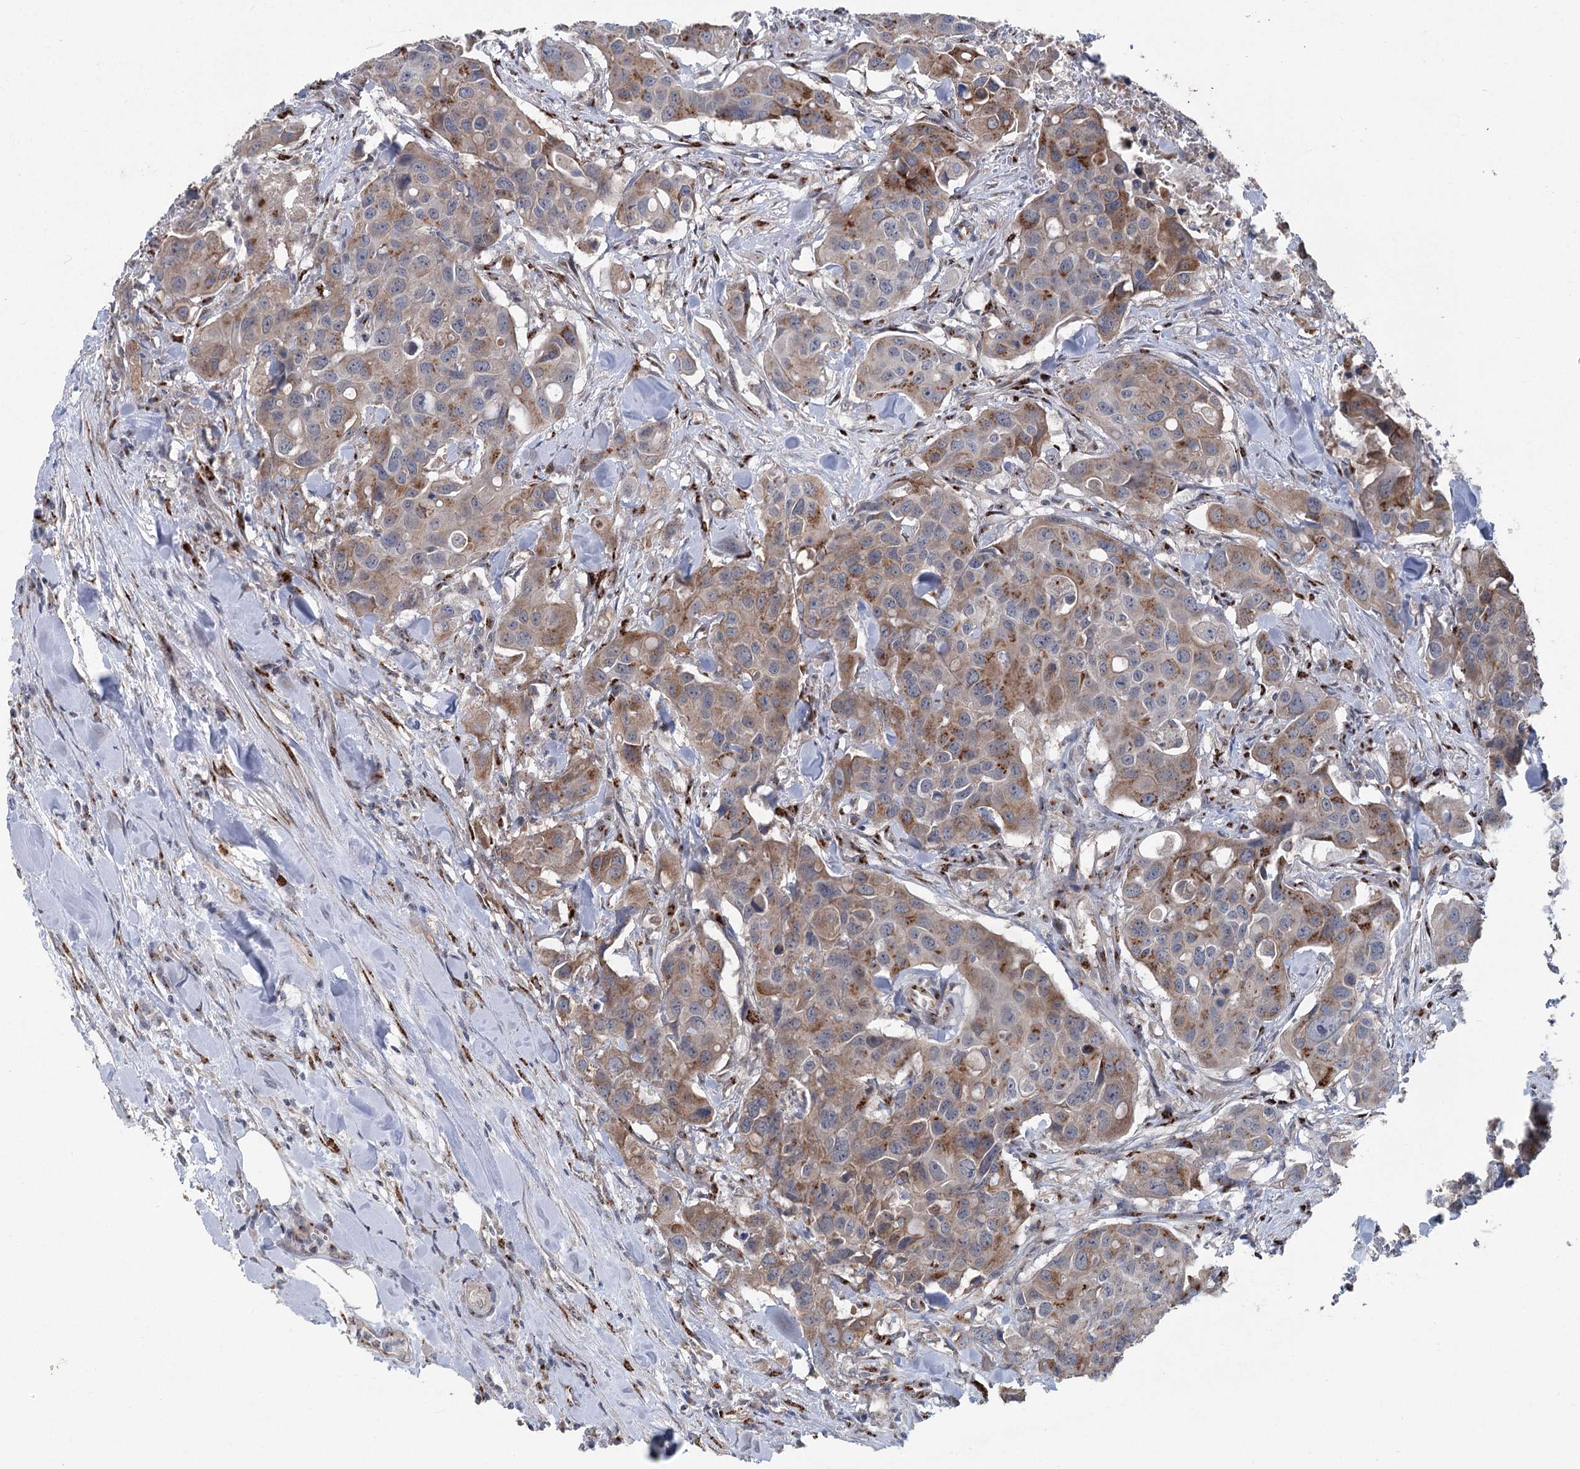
{"staining": {"intensity": "moderate", "quantity": ">75%", "location": "cytoplasmic/membranous"}, "tissue": "colorectal cancer", "cell_type": "Tumor cells", "image_type": "cancer", "snomed": [{"axis": "morphology", "description": "Adenocarcinoma, NOS"}, {"axis": "topography", "description": "Colon"}], "caption": "Immunohistochemistry (IHC) staining of adenocarcinoma (colorectal), which demonstrates medium levels of moderate cytoplasmic/membranous expression in about >75% of tumor cells indicating moderate cytoplasmic/membranous protein staining. The staining was performed using DAB (3,3'-diaminobenzidine) (brown) for protein detection and nuclei were counterstained in hematoxylin (blue).", "gene": "ITIH5", "patient": {"sex": "male", "age": 77}}